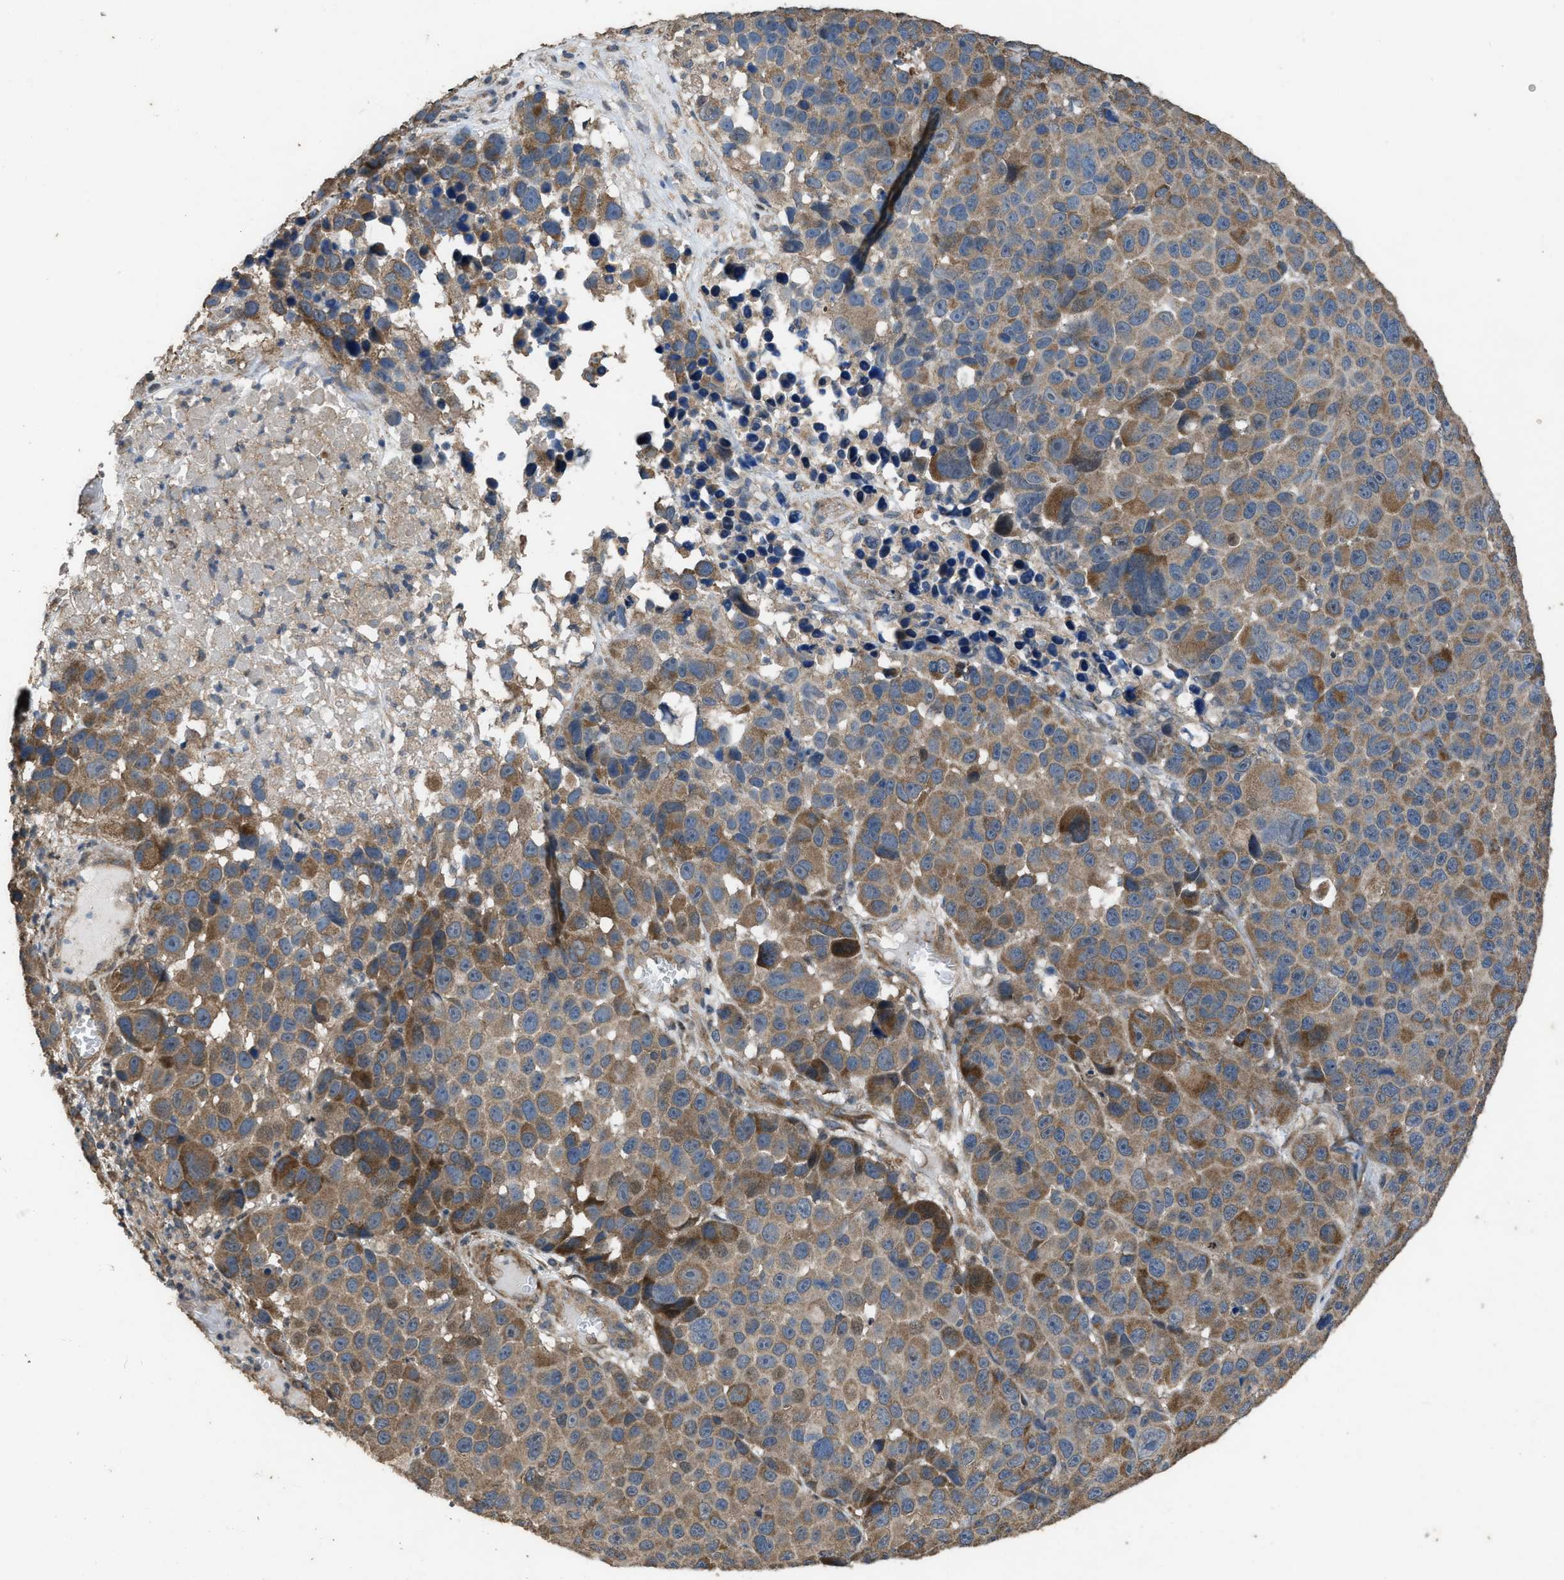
{"staining": {"intensity": "moderate", "quantity": ">75%", "location": "cytoplasmic/membranous"}, "tissue": "melanoma", "cell_type": "Tumor cells", "image_type": "cancer", "snomed": [{"axis": "morphology", "description": "Malignant melanoma, NOS"}, {"axis": "topography", "description": "Skin"}], "caption": "Human melanoma stained with a brown dye demonstrates moderate cytoplasmic/membranous positive expression in approximately >75% of tumor cells.", "gene": "ARL6", "patient": {"sex": "male", "age": 53}}